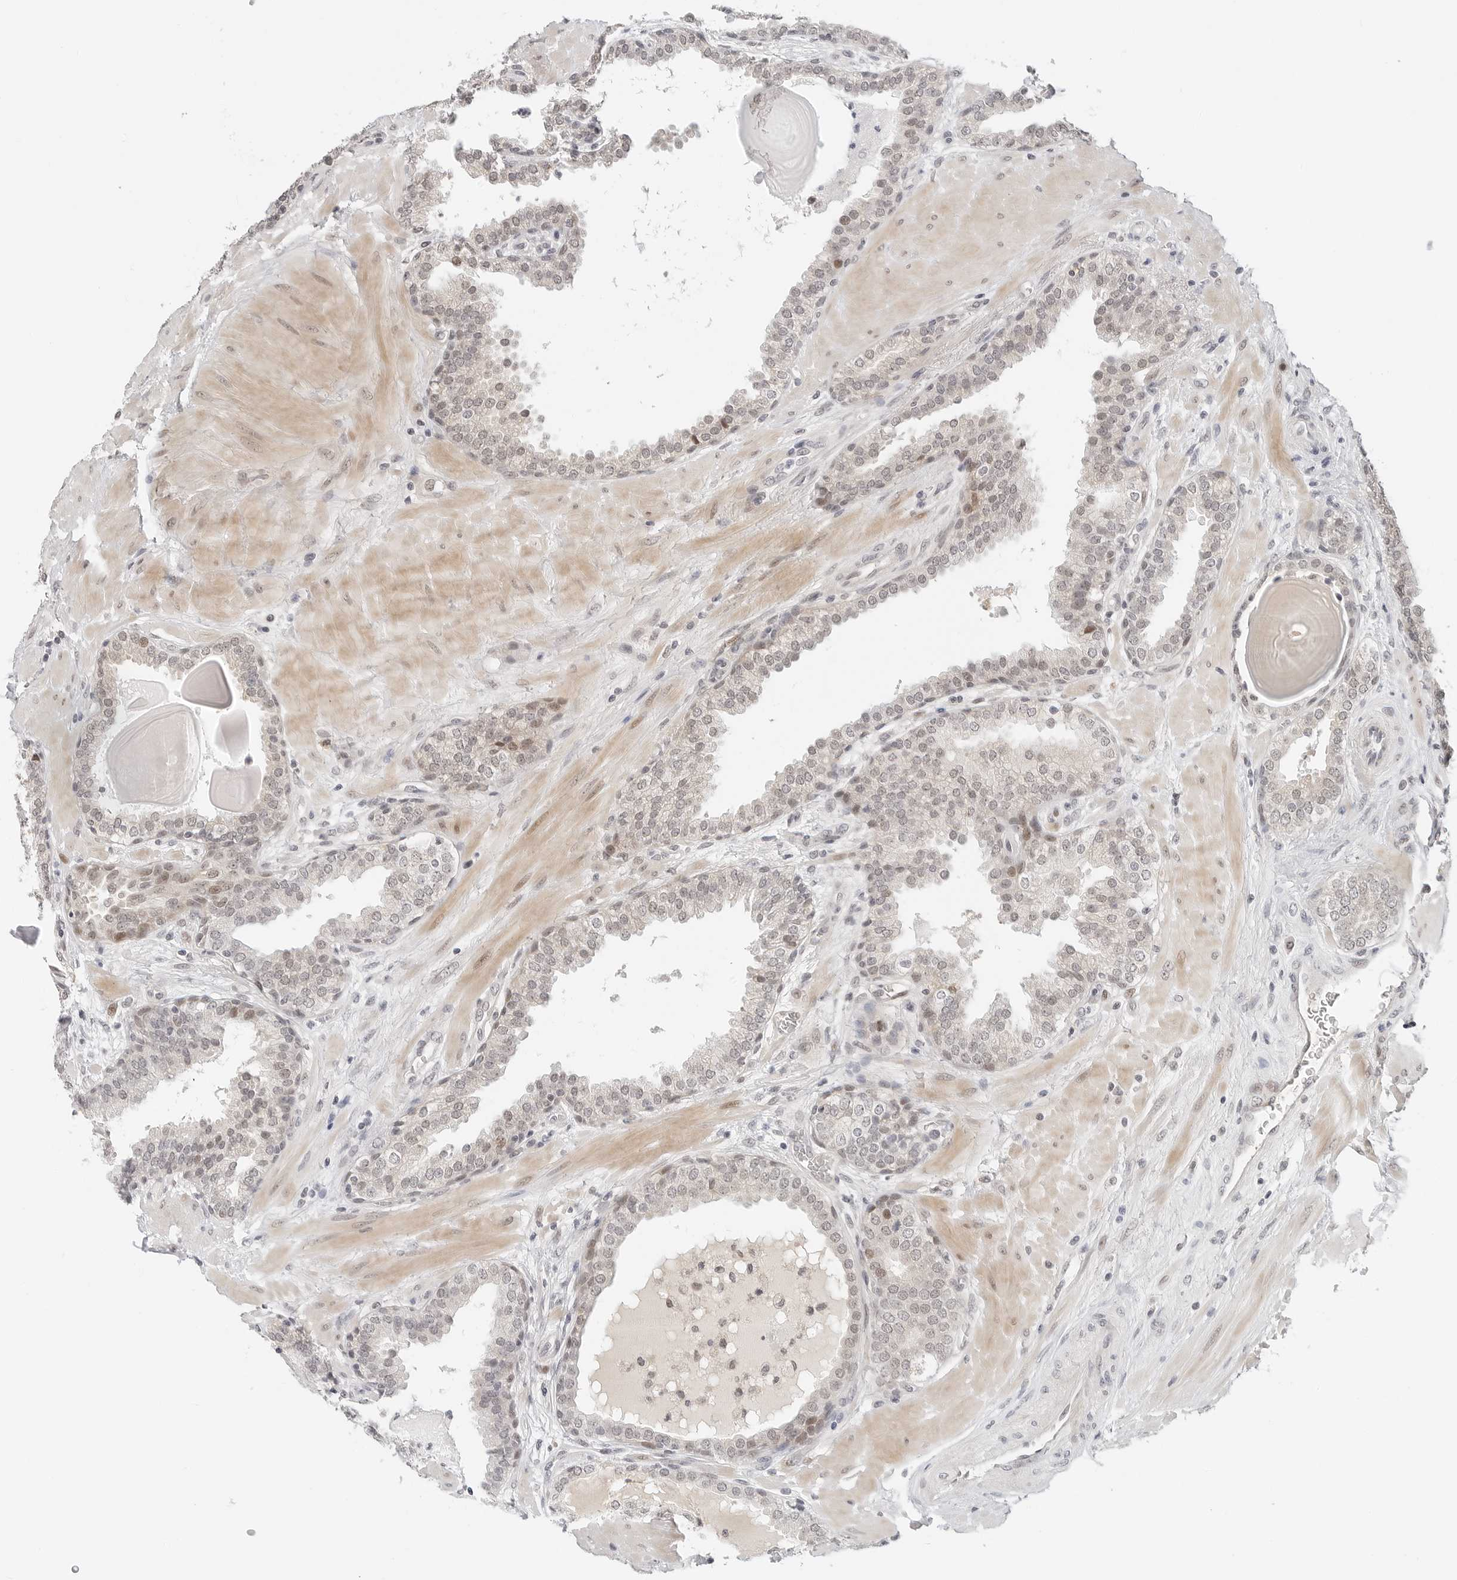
{"staining": {"intensity": "weak", "quantity": "25%-75%", "location": "nuclear"}, "tissue": "prostate", "cell_type": "Glandular cells", "image_type": "normal", "snomed": [{"axis": "morphology", "description": "Normal tissue, NOS"}, {"axis": "topography", "description": "Prostate"}], "caption": "Immunohistochemical staining of unremarkable prostate exhibits 25%-75% levels of weak nuclear protein staining in about 25%-75% of glandular cells.", "gene": "TSEN2", "patient": {"sex": "male", "age": 51}}